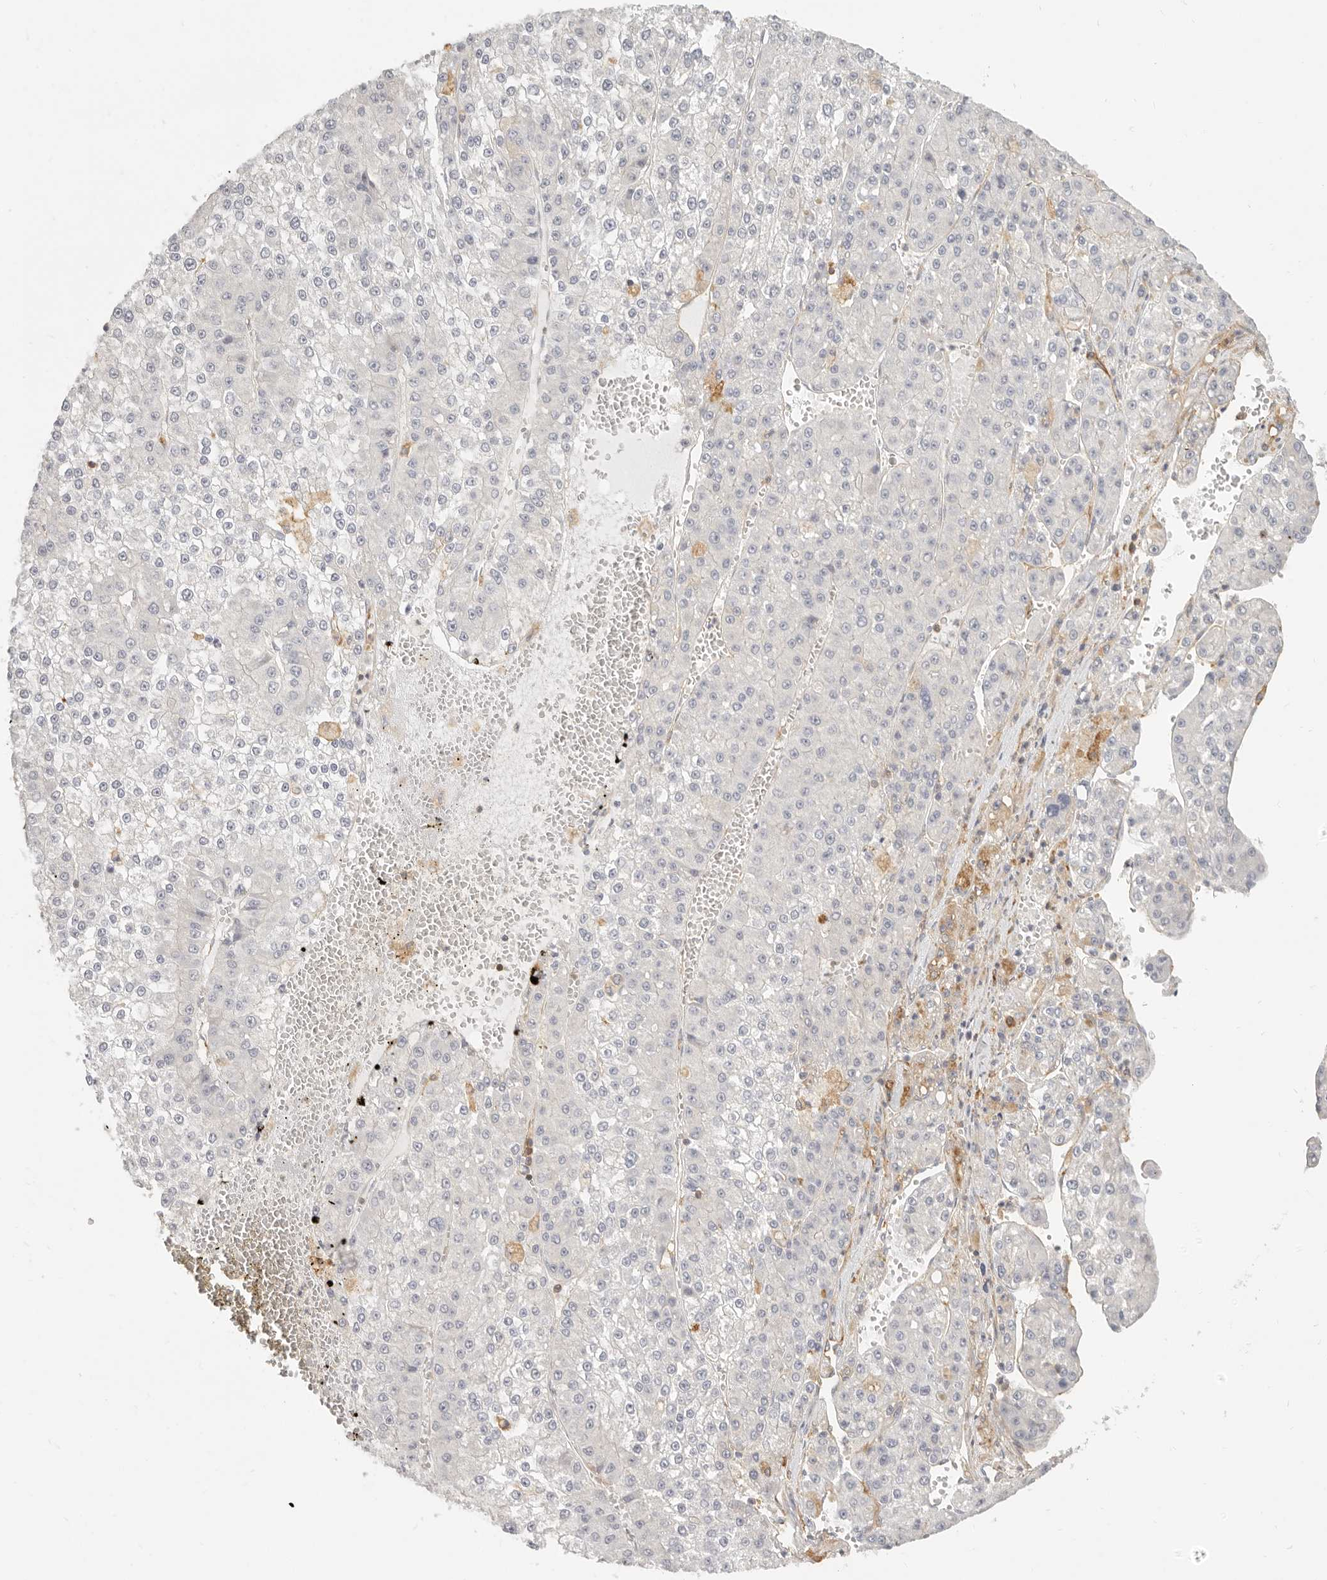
{"staining": {"intensity": "negative", "quantity": "none", "location": "none"}, "tissue": "liver cancer", "cell_type": "Tumor cells", "image_type": "cancer", "snomed": [{"axis": "morphology", "description": "Carcinoma, Hepatocellular, NOS"}, {"axis": "topography", "description": "Liver"}], "caption": "The micrograph displays no staining of tumor cells in hepatocellular carcinoma (liver).", "gene": "NIBAN1", "patient": {"sex": "female", "age": 73}}